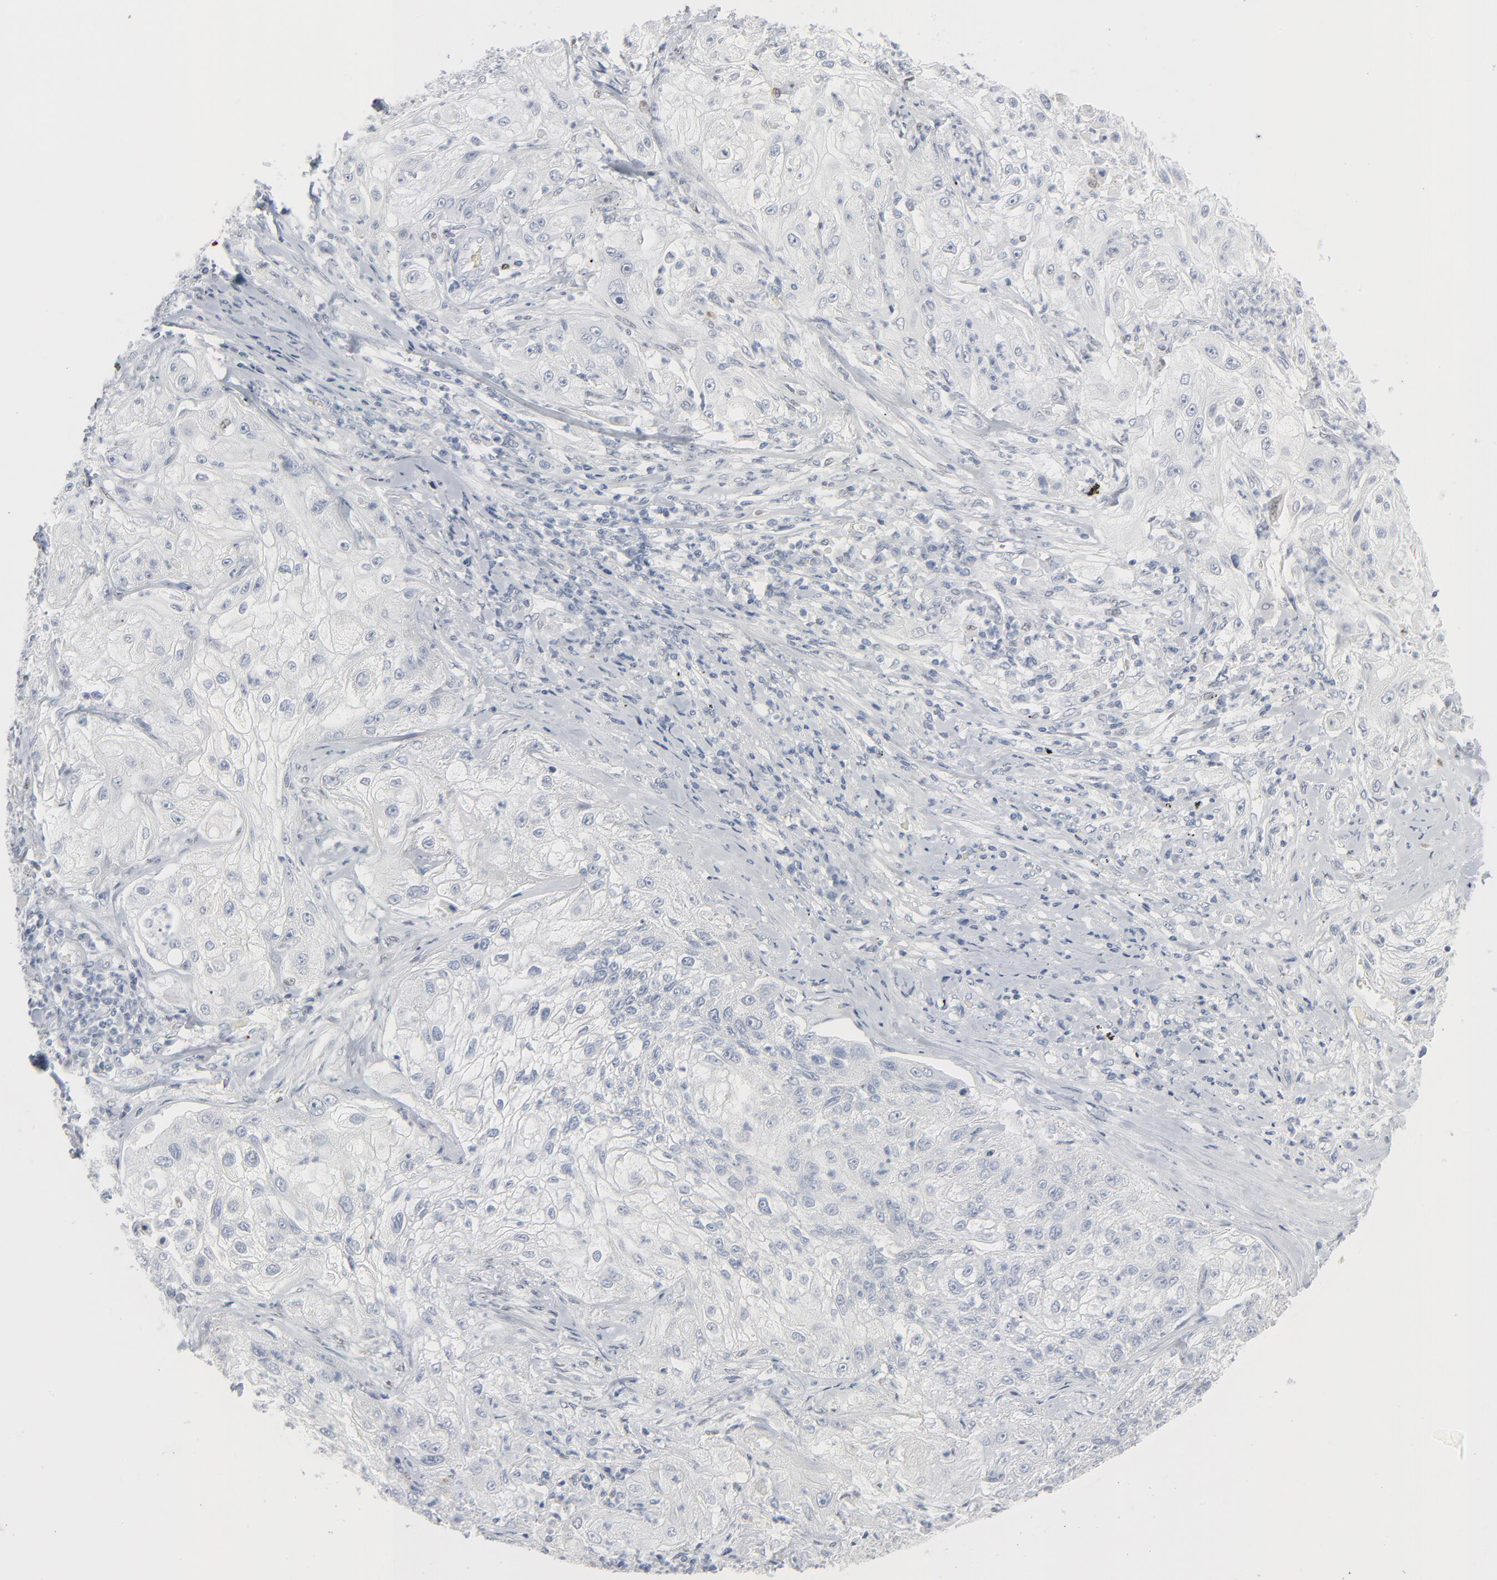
{"staining": {"intensity": "negative", "quantity": "none", "location": "none"}, "tissue": "lung cancer", "cell_type": "Tumor cells", "image_type": "cancer", "snomed": [{"axis": "morphology", "description": "Inflammation, NOS"}, {"axis": "morphology", "description": "Squamous cell carcinoma, NOS"}, {"axis": "topography", "description": "Lymph node"}, {"axis": "topography", "description": "Soft tissue"}, {"axis": "topography", "description": "Lung"}], "caption": "Tumor cells show no significant expression in lung cancer.", "gene": "MITF", "patient": {"sex": "male", "age": 66}}